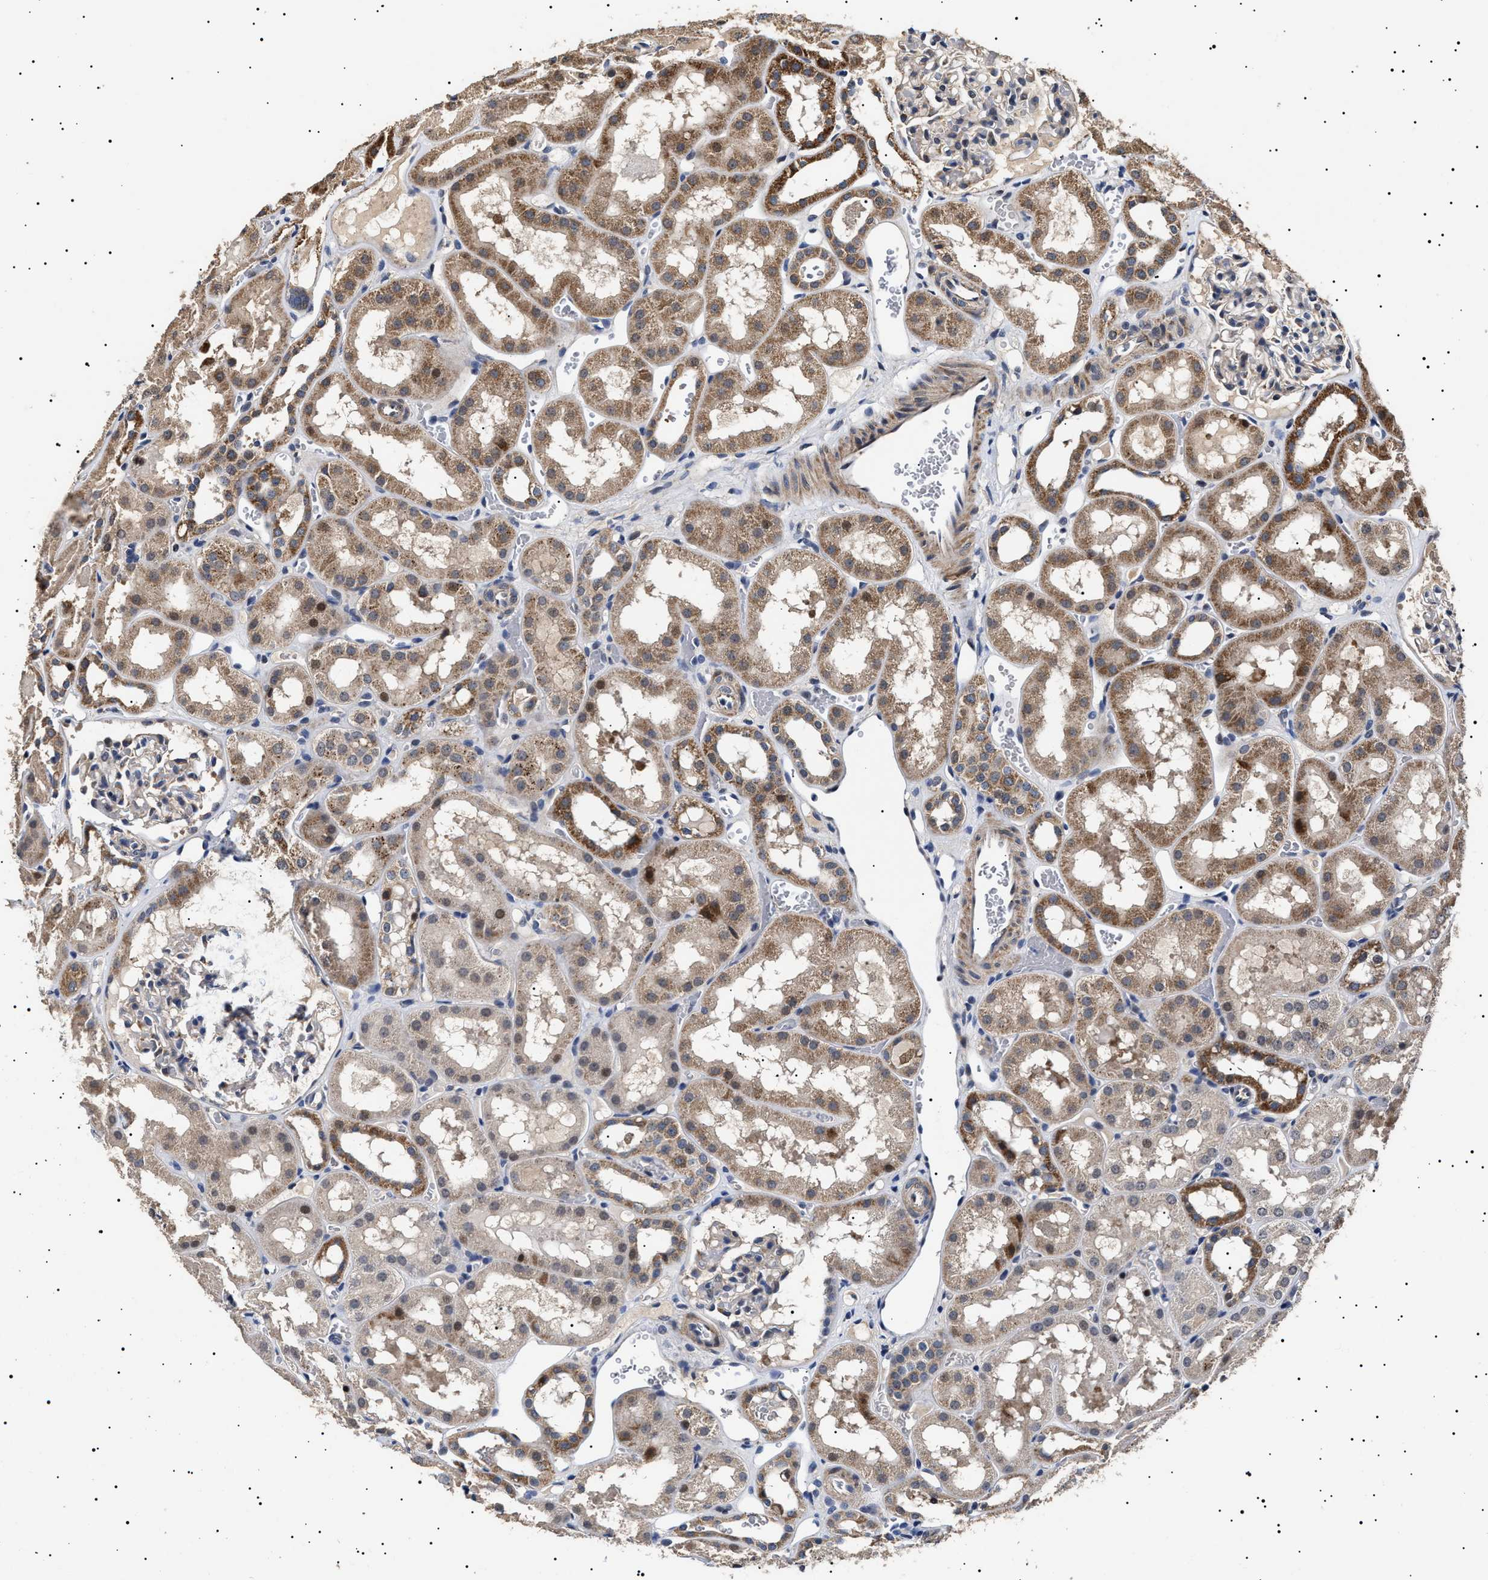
{"staining": {"intensity": "moderate", "quantity": "<25%", "location": "cytoplasmic/membranous"}, "tissue": "kidney", "cell_type": "Cells in glomeruli", "image_type": "normal", "snomed": [{"axis": "morphology", "description": "Normal tissue, NOS"}, {"axis": "topography", "description": "Kidney"}, {"axis": "topography", "description": "Urinary bladder"}], "caption": "Immunohistochemistry (IHC) (DAB (3,3'-diaminobenzidine)) staining of benign human kidney reveals moderate cytoplasmic/membranous protein positivity in about <25% of cells in glomeruli.", "gene": "RAB34", "patient": {"sex": "male", "age": 16}}